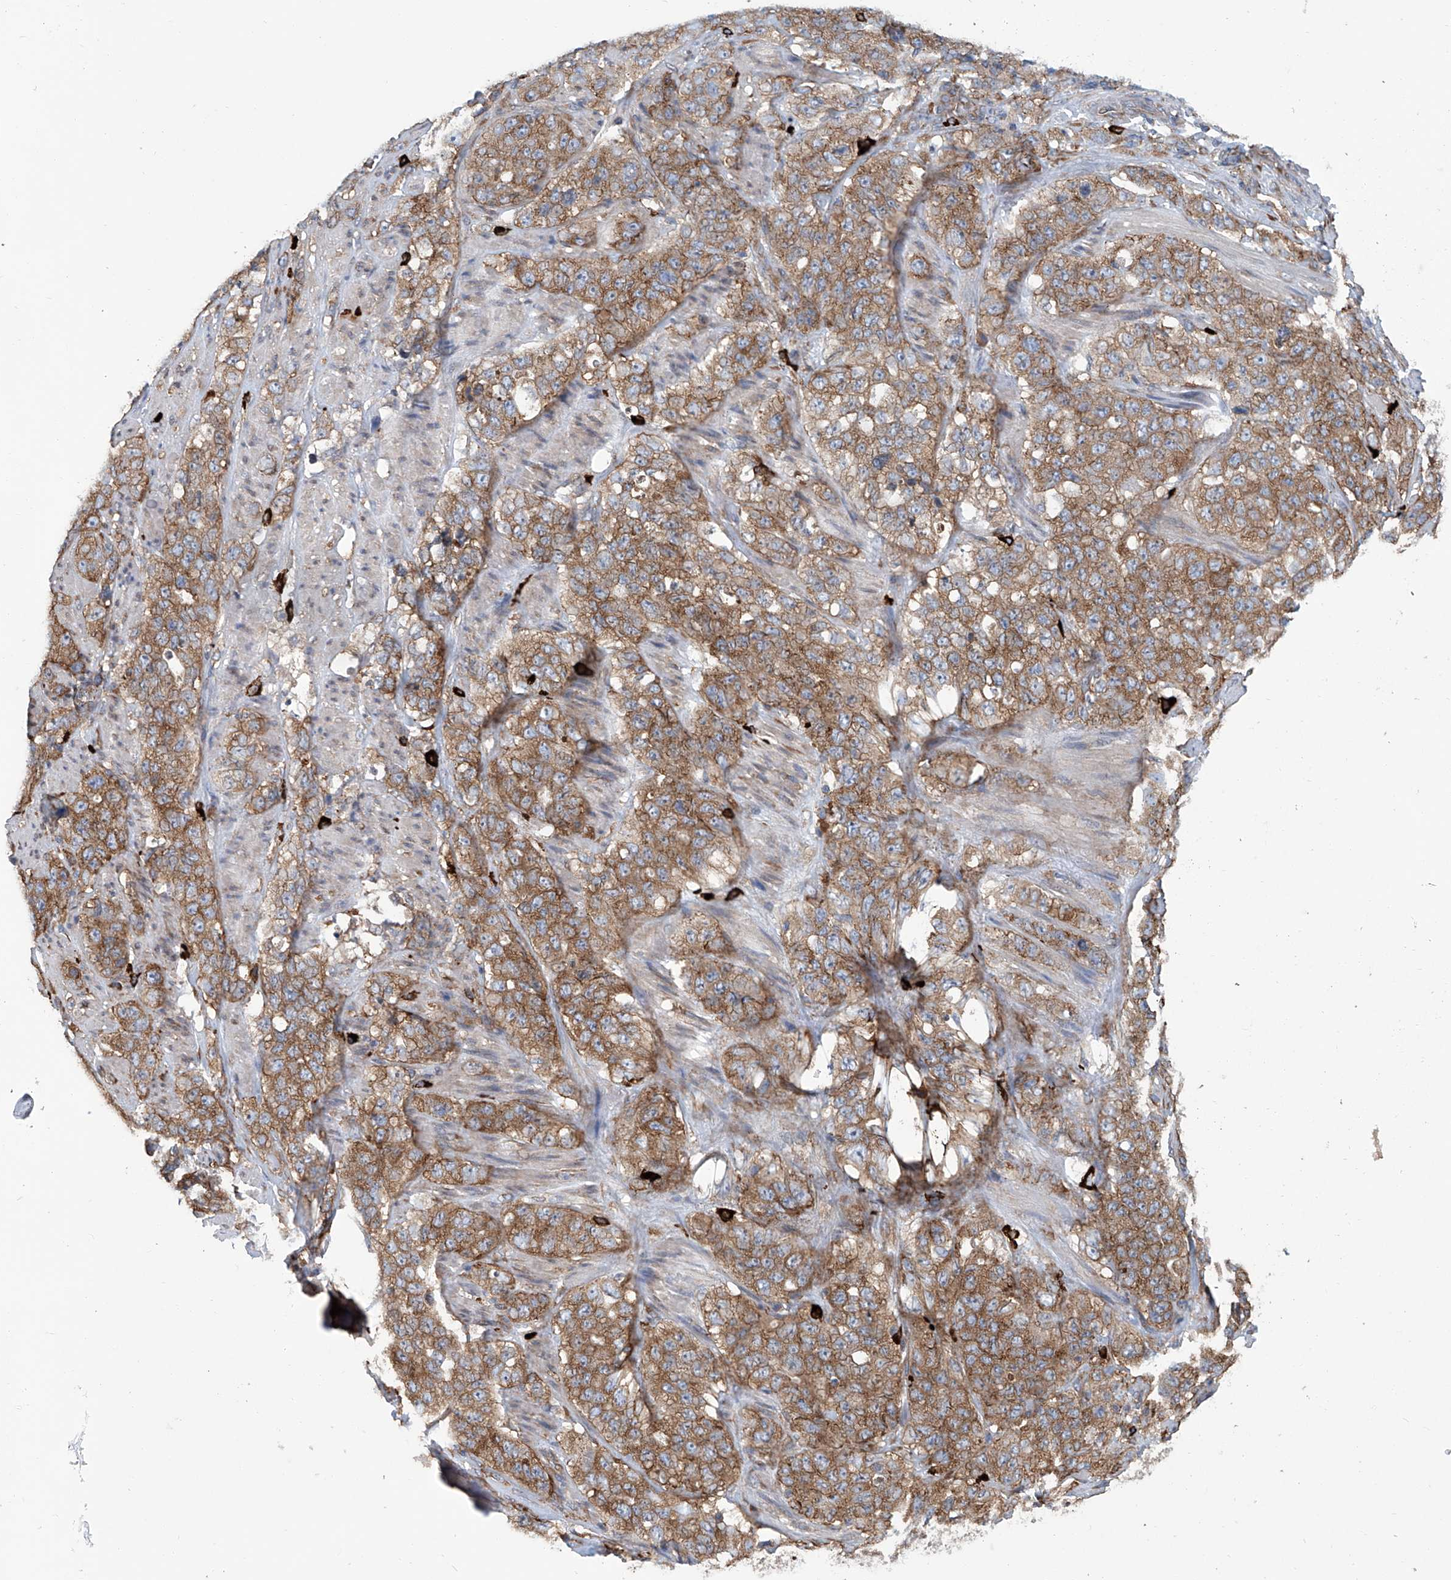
{"staining": {"intensity": "moderate", "quantity": ">75%", "location": "cytoplasmic/membranous"}, "tissue": "stomach cancer", "cell_type": "Tumor cells", "image_type": "cancer", "snomed": [{"axis": "morphology", "description": "Adenocarcinoma, NOS"}, {"axis": "topography", "description": "Stomach"}], "caption": "This is a micrograph of immunohistochemistry staining of stomach cancer (adenocarcinoma), which shows moderate staining in the cytoplasmic/membranous of tumor cells.", "gene": "SENP2", "patient": {"sex": "male", "age": 48}}